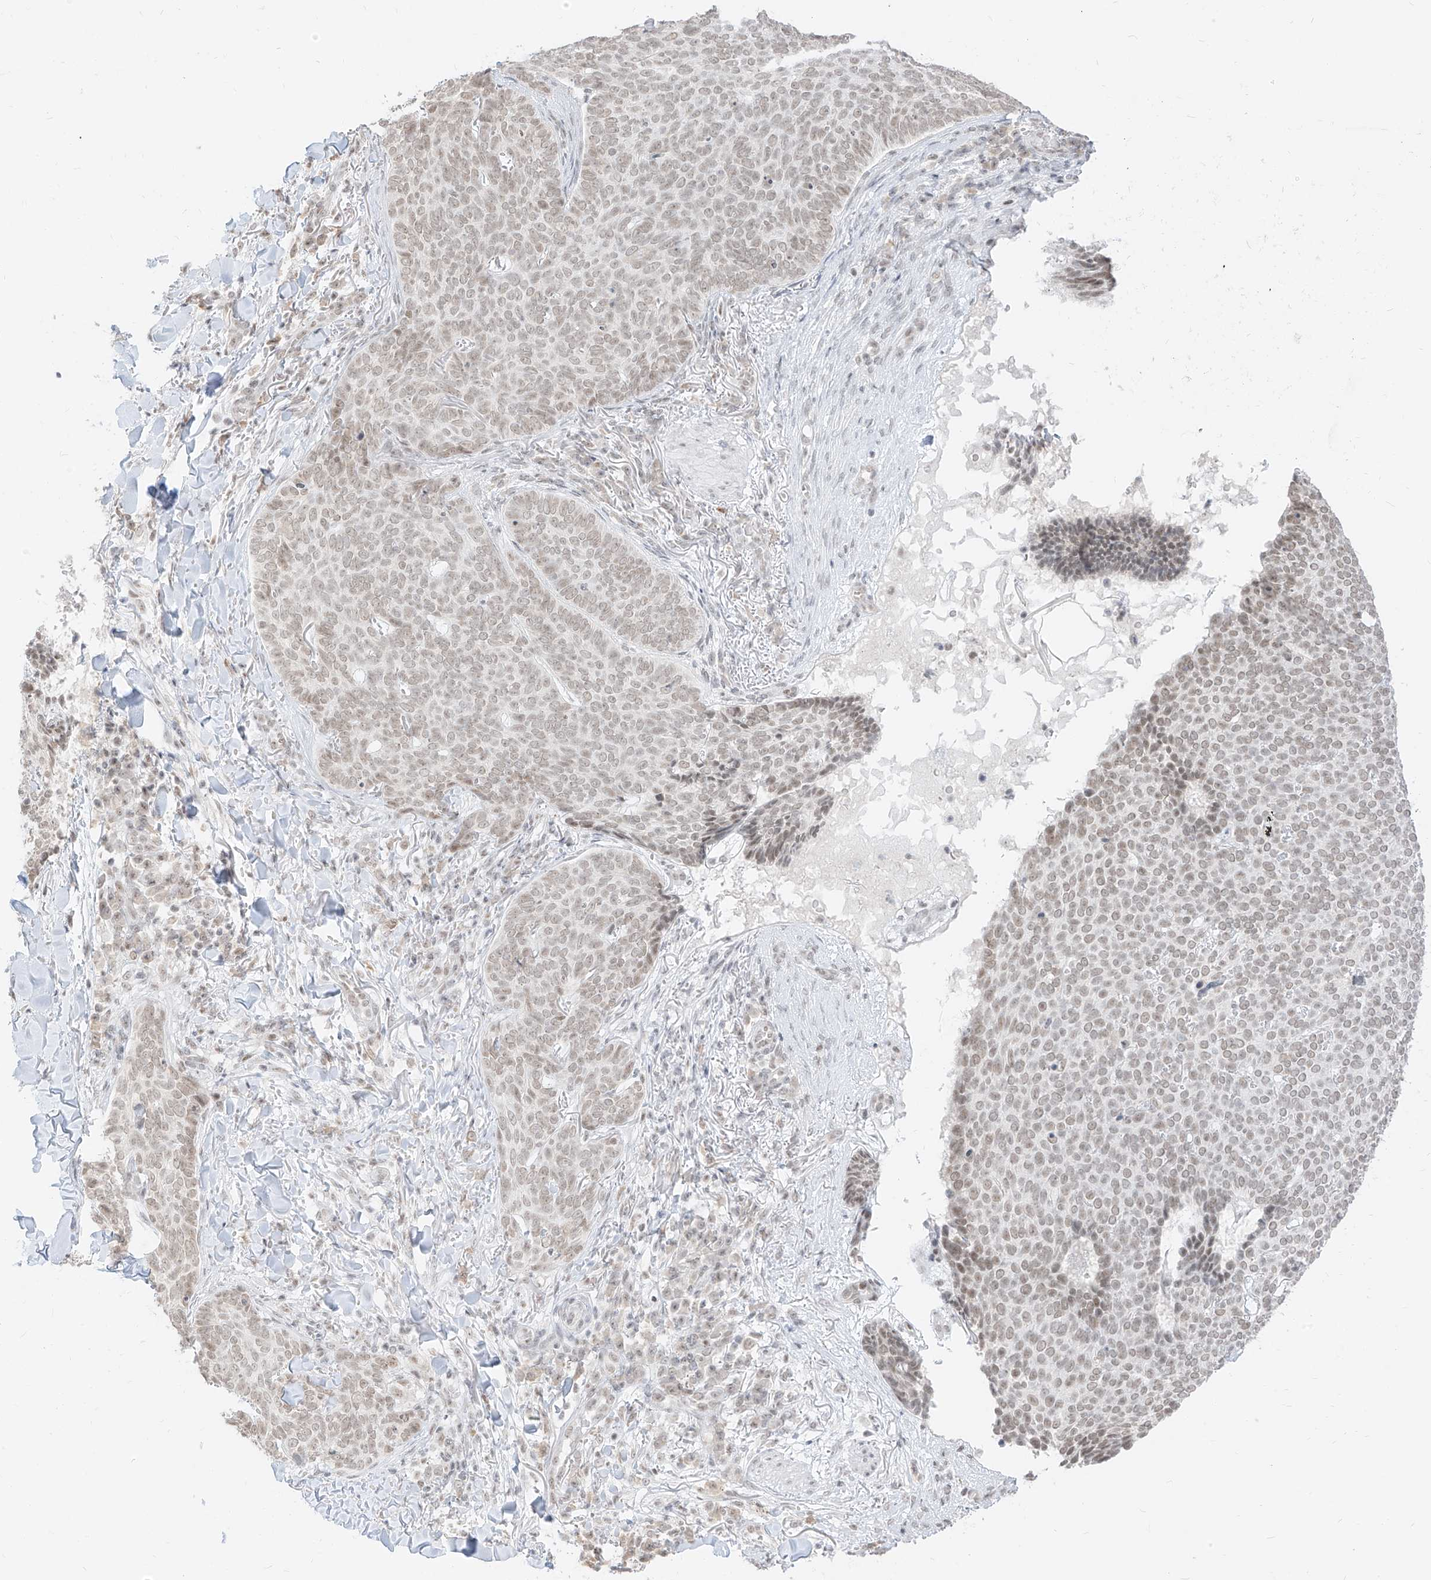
{"staining": {"intensity": "weak", "quantity": ">75%", "location": "nuclear"}, "tissue": "skin cancer", "cell_type": "Tumor cells", "image_type": "cancer", "snomed": [{"axis": "morphology", "description": "Normal tissue, NOS"}, {"axis": "morphology", "description": "Basal cell carcinoma"}, {"axis": "topography", "description": "Skin"}], "caption": "Protein staining displays weak nuclear expression in approximately >75% of tumor cells in skin basal cell carcinoma.", "gene": "SUPT5H", "patient": {"sex": "male", "age": 50}}